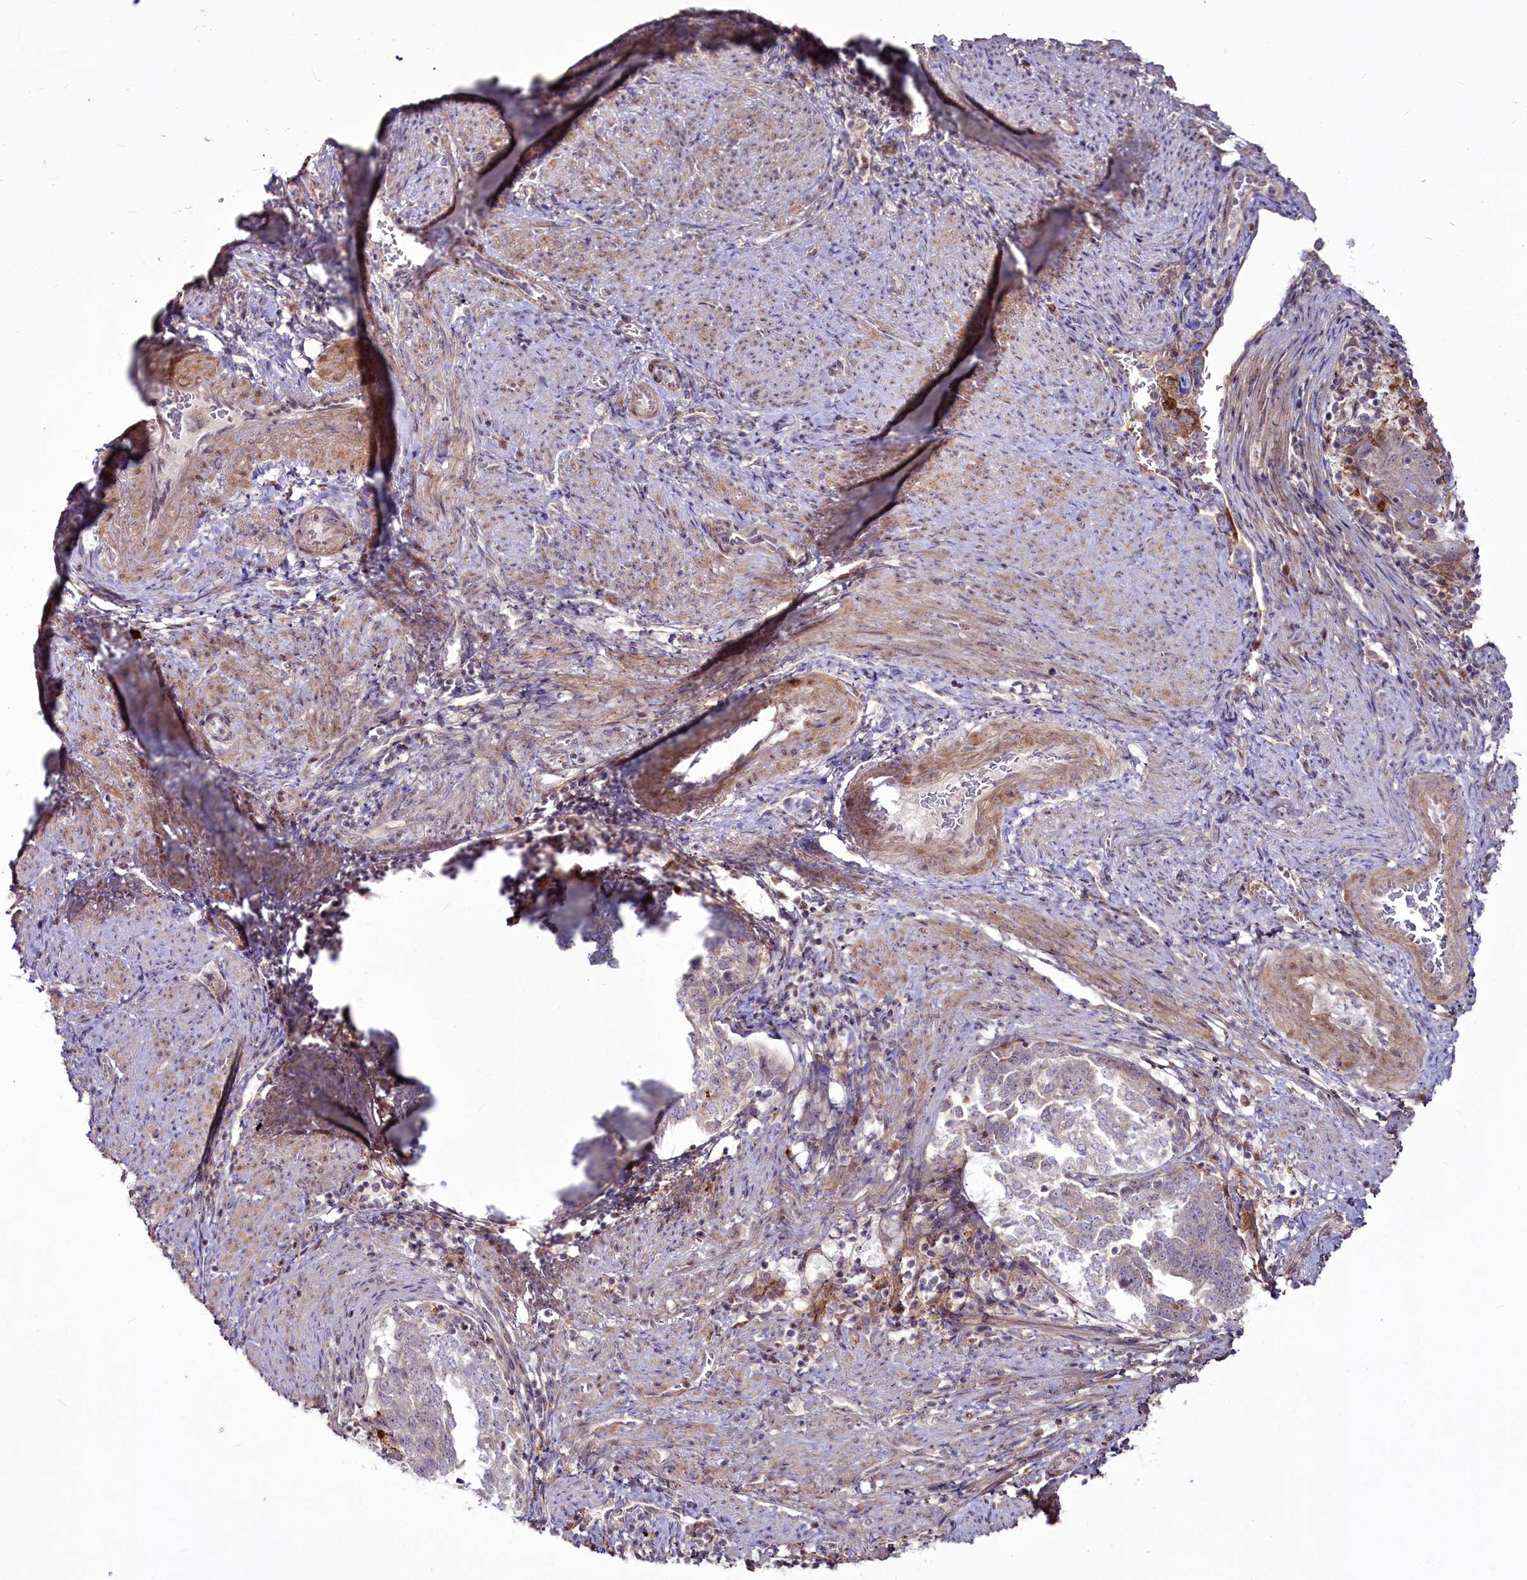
{"staining": {"intensity": "negative", "quantity": "none", "location": "none"}, "tissue": "endometrial cancer", "cell_type": "Tumor cells", "image_type": "cancer", "snomed": [{"axis": "morphology", "description": "Adenocarcinoma, NOS"}, {"axis": "topography", "description": "Endometrium"}], "caption": "Tumor cells are negative for brown protein staining in adenocarcinoma (endometrial).", "gene": "RSBN1", "patient": {"sex": "female", "age": 80}}